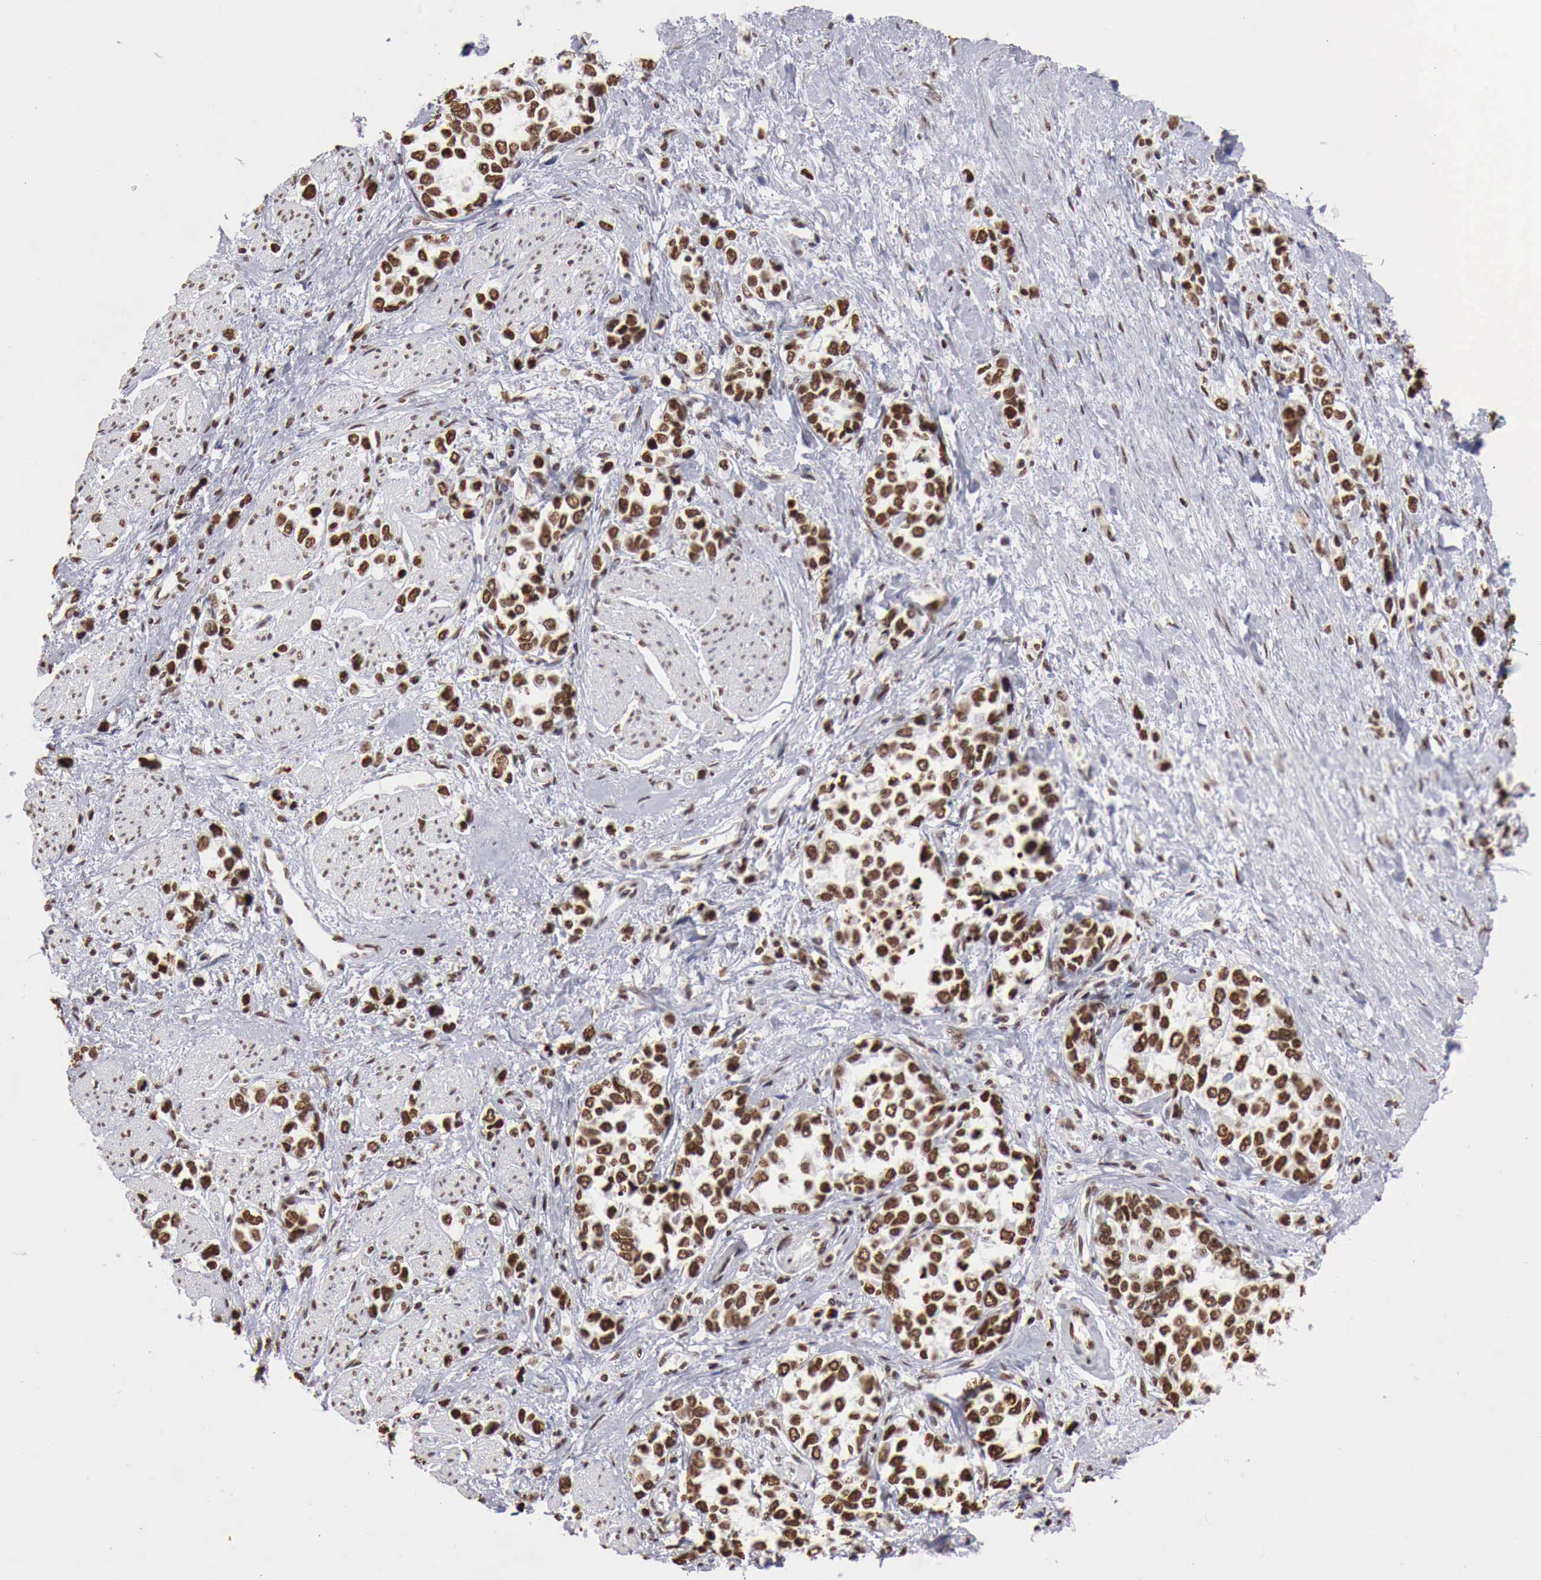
{"staining": {"intensity": "strong", "quantity": ">75%", "location": "nuclear"}, "tissue": "stomach cancer", "cell_type": "Tumor cells", "image_type": "cancer", "snomed": [{"axis": "morphology", "description": "Adenocarcinoma, NOS"}, {"axis": "topography", "description": "Stomach, upper"}], "caption": "High-power microscopy captured an immunohistochemistry (IHC) image of stomach cancer (adenocarcinoma), revealing strong nuclear positivity in about >75% of tumor cells.", "gene": "DKC1", "patient": {"sex": "male", "age": 76}}